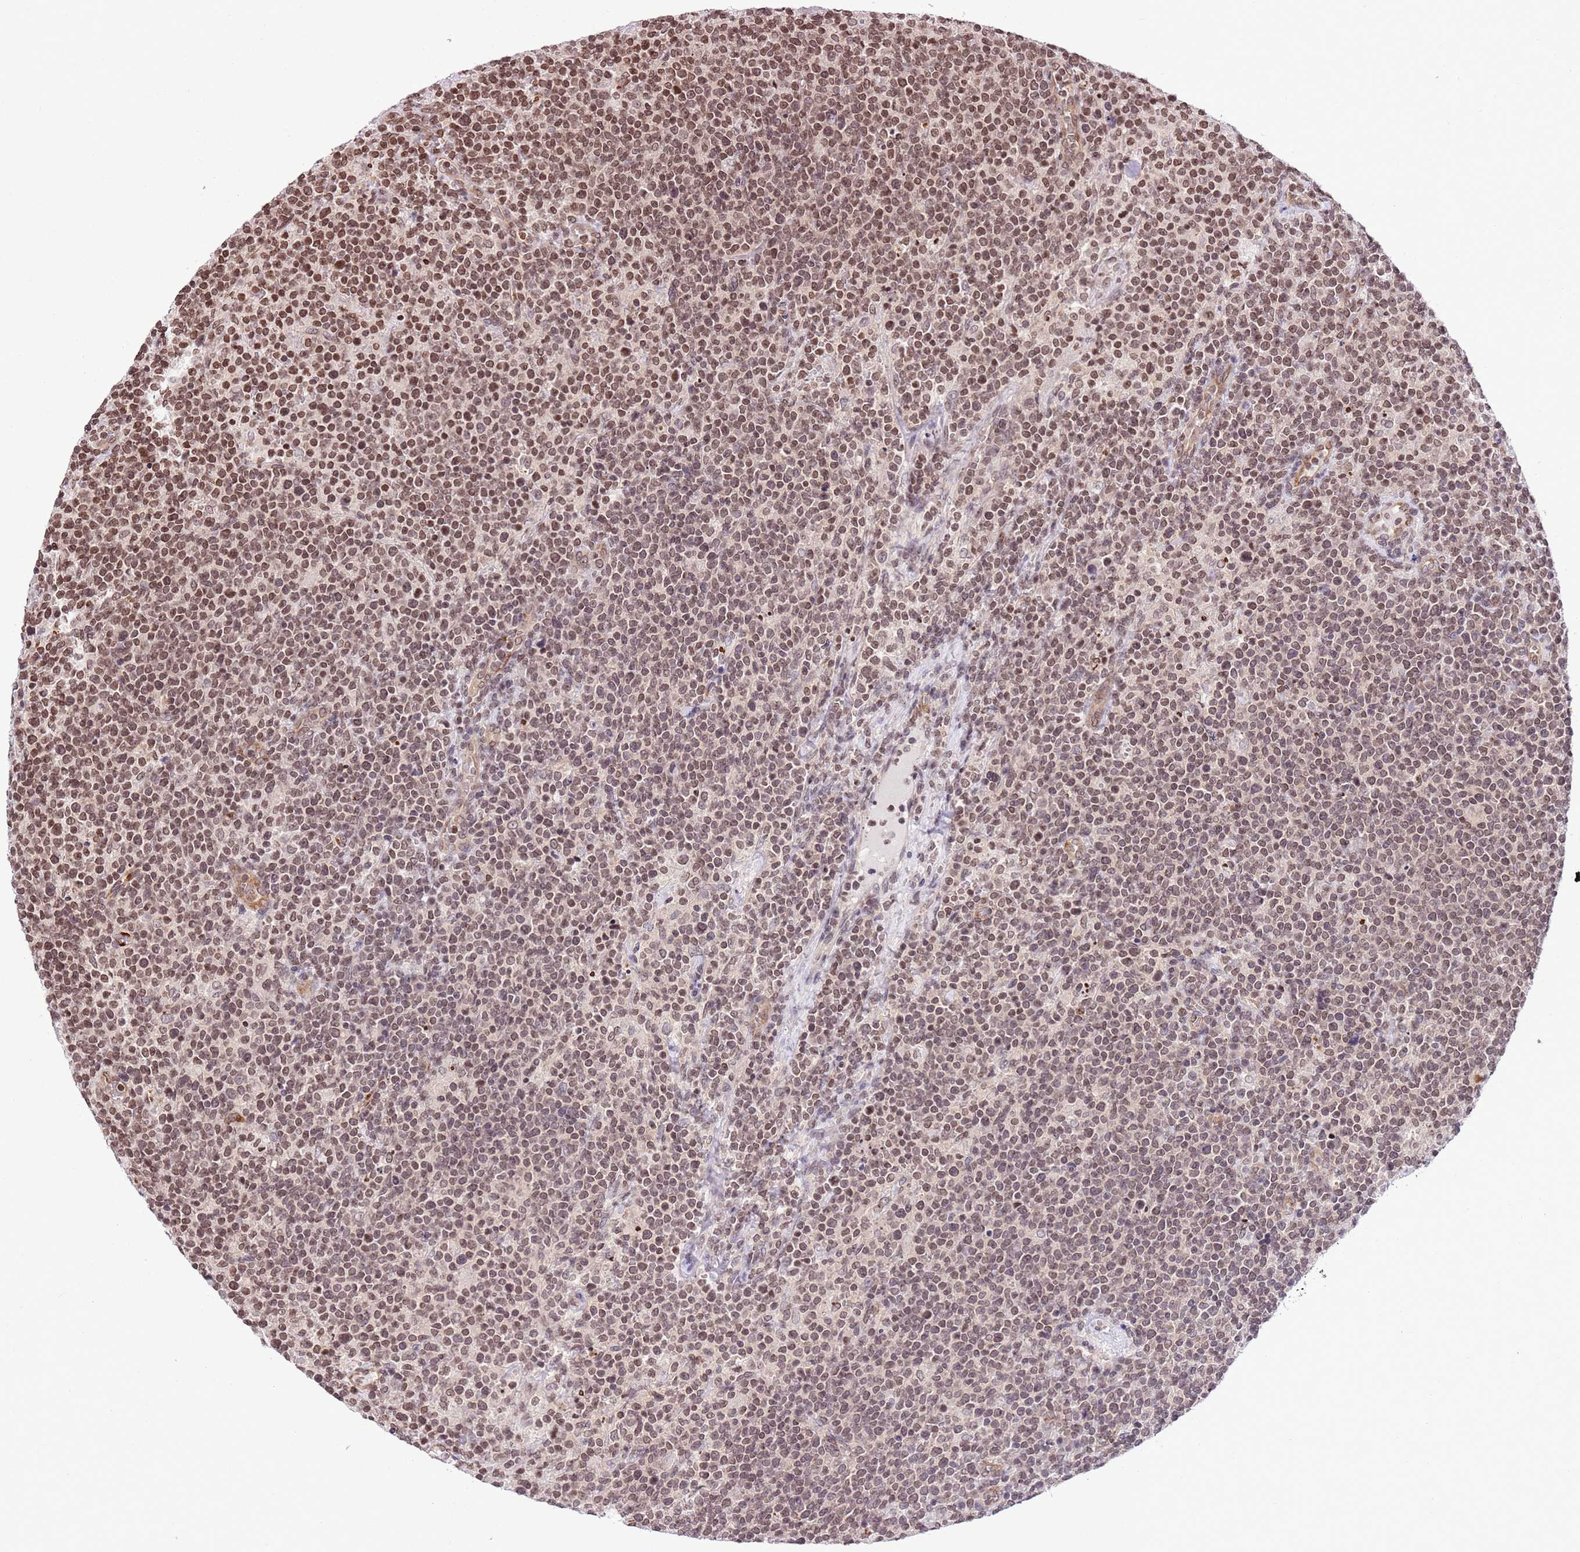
{"staining": {"intensity": "moderate", "quantity": ">75%", "location": "nuclear"}, "tissue": "lymphoma", "cell_type": "Tumor cells", "image_type": "cancer", "snomed": [{"axis": "morphology", "description": "Malignant lymphoma, non-Hodgkin's type, High grade"}, {"axis": "topography", "description": "Lymph node"}], "caption": "Immunohistochemical staining of human lymphoma exhibits moderate nuclear protein expression in about >75% of tumor cells.", "gene": "NRIP1", "patient": {"sex": "male", "age": 61}}